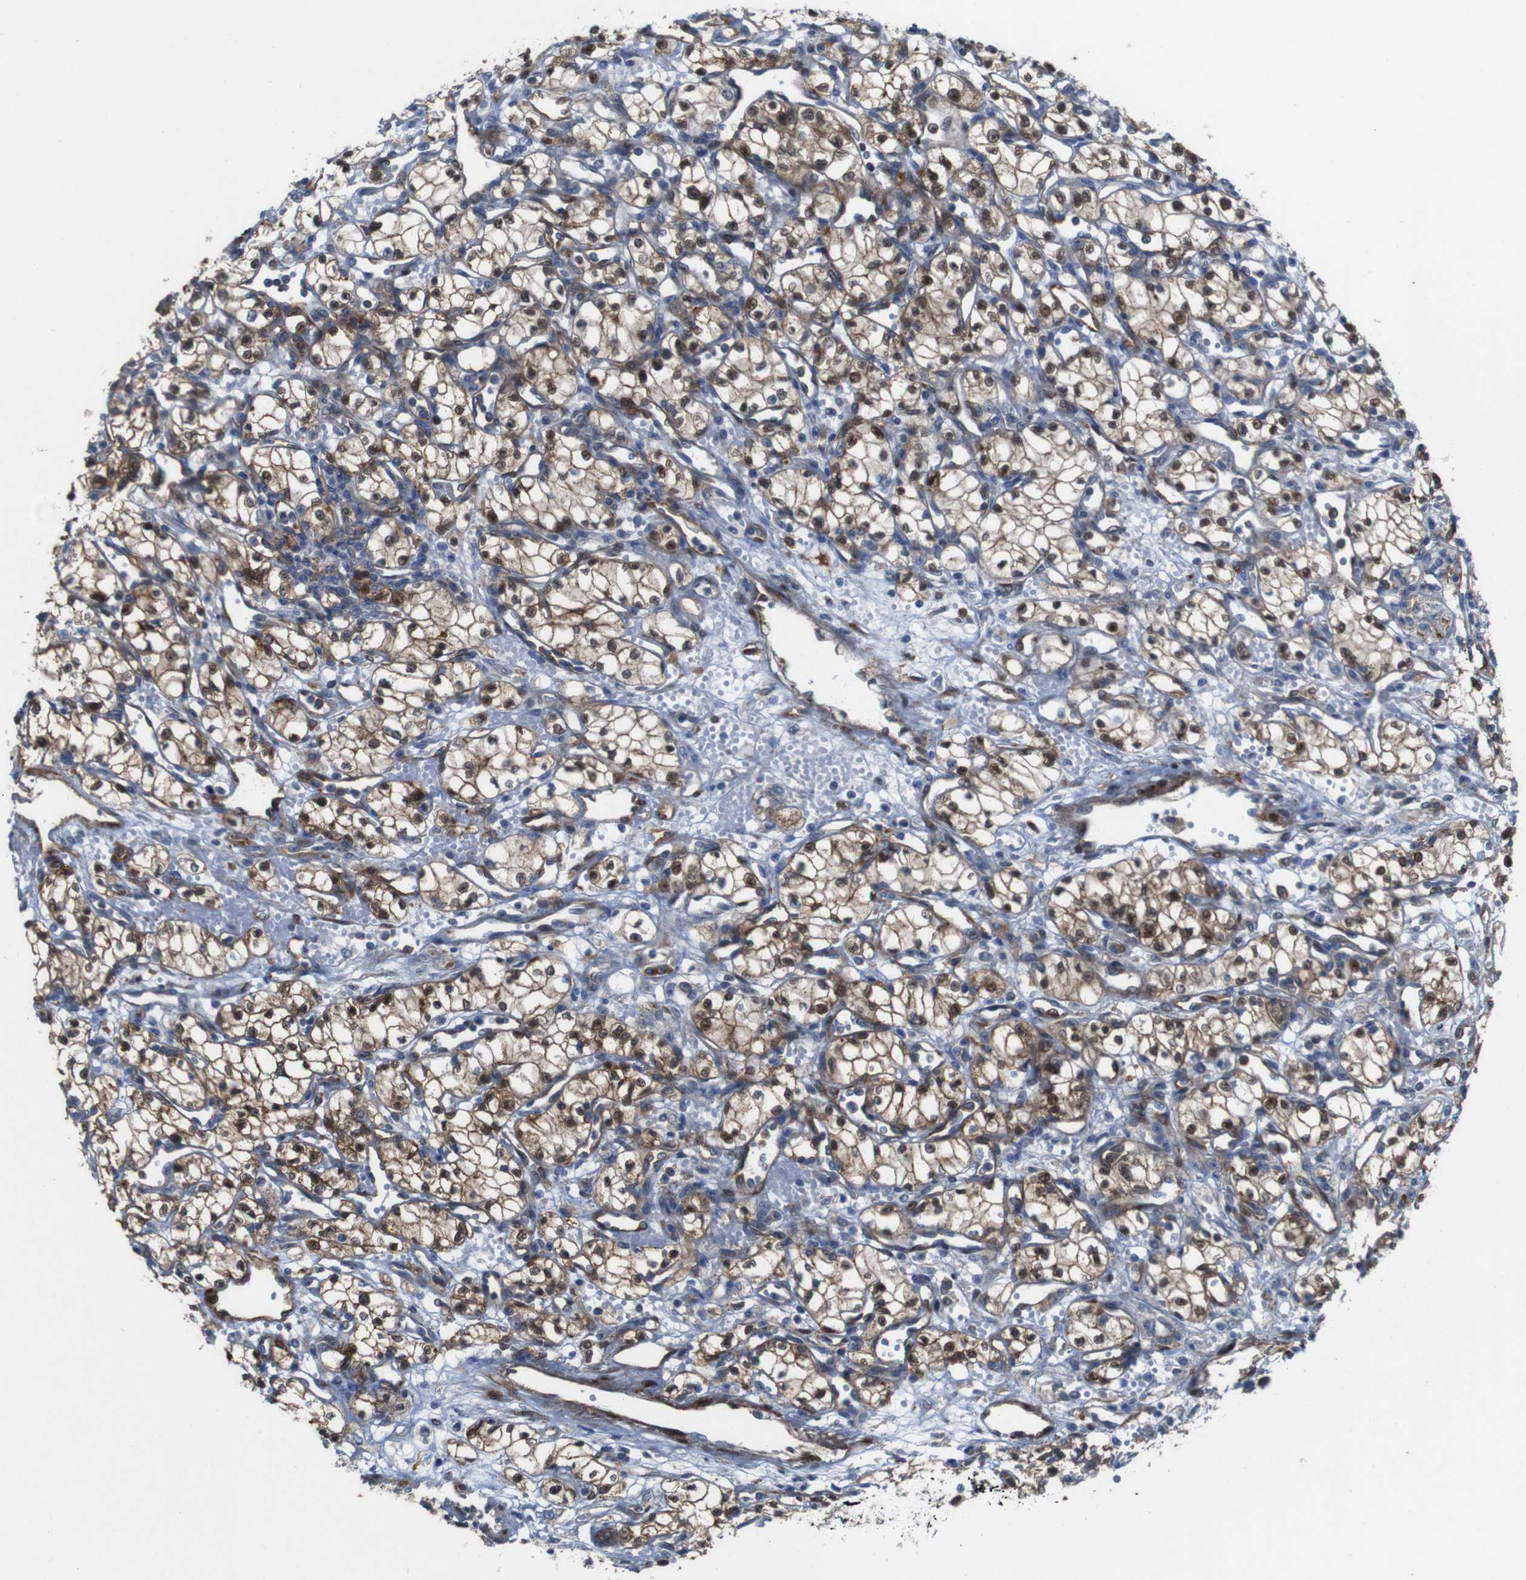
{"staining": {"intensity": "moderate", "quantity": ">75%", "location": "cytoplasmic/membranous,nuclear"}, "tissue": "renal cancer", "cell_type": "Tumor cells", "image_type": "cancer", "snomed": [{"axis": "morphology", "description": "Normal tissue, NOS"}, {"axis": "morphology", "description": "Adenocarcinoma, NOS"}, {"axis": "topography", "description": "Kidney"}], "caption": "Renal cancer tissue reveals moderate cytoplasmic/membranous and nuclear staining in approximately >75% of tumor cells, visualized by immunohistochemistry. (Stains: DAB (3,3'-diaminobenzidine) in brown, nuclei in blue, Microscopy: brightfield microscopy at high magnification).", "gene": "PTGER4", "patient": {"sex": "male", "age": 59}}